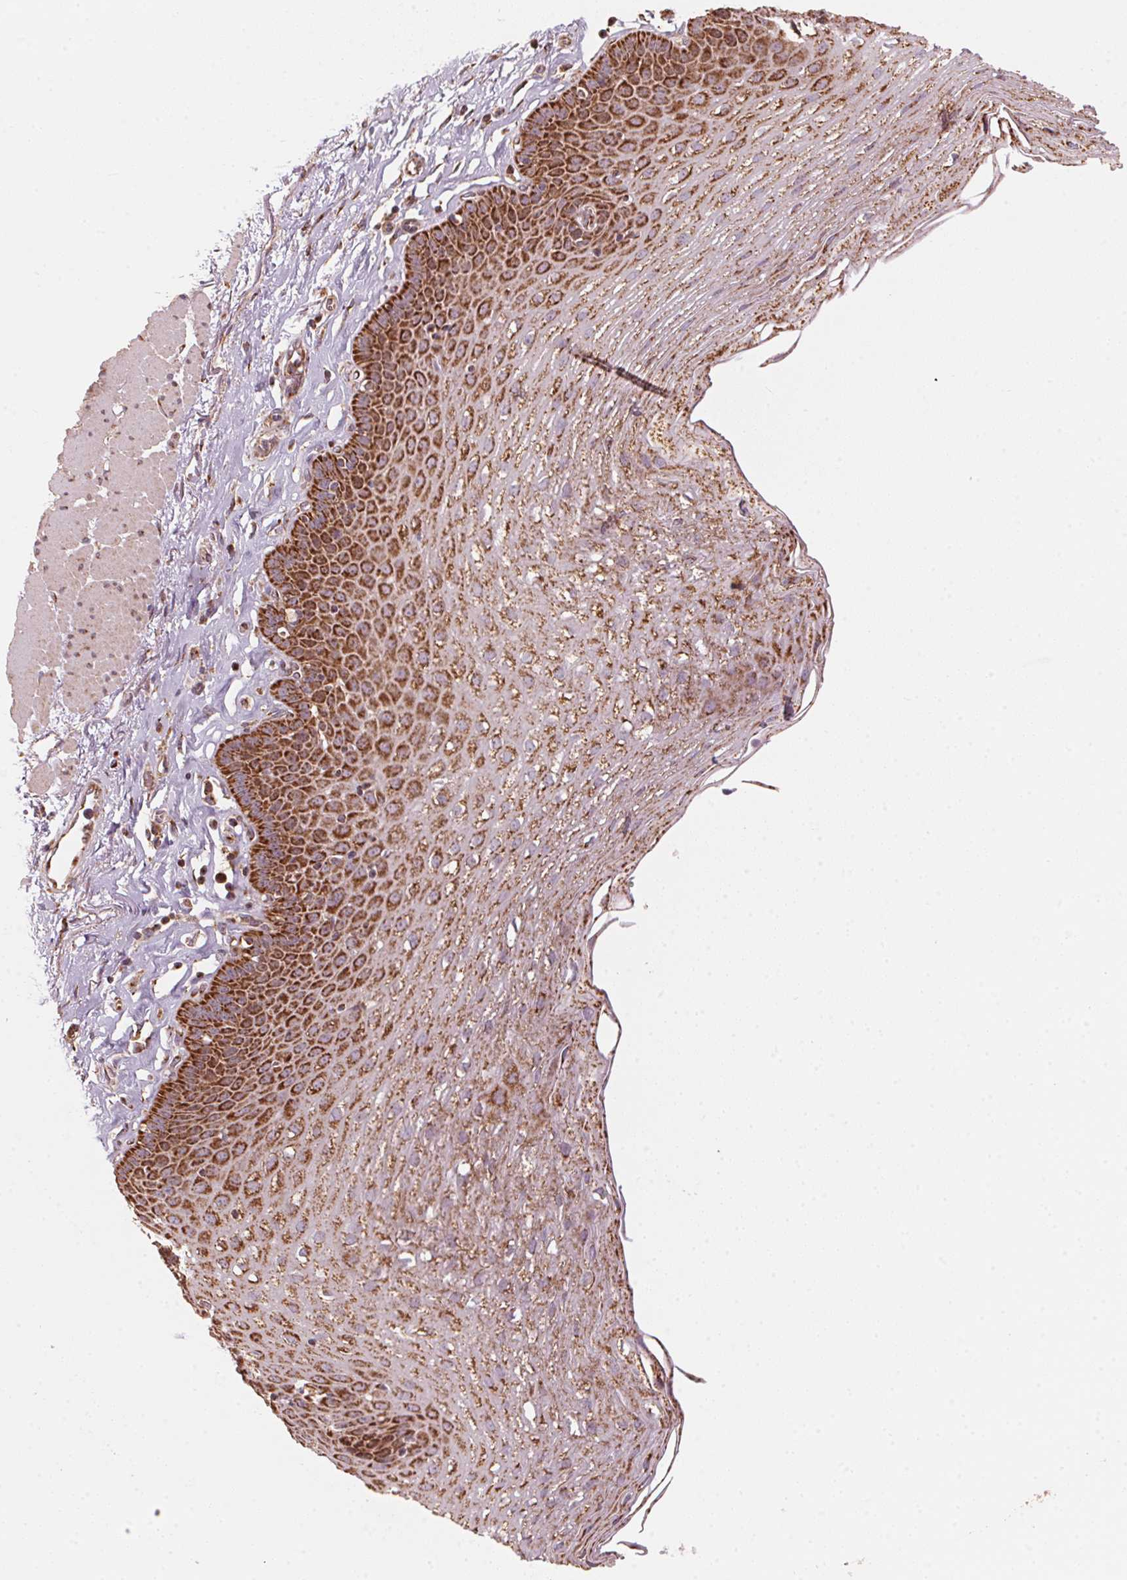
{"staining": {"intensity": "strong", "quantity": ">75%", "location": "cytoplasmic/membranous"}, "tissue": "esophagus", "cell_type": "Squamous epithelial cells", "image_type": "normal", "snomed": [{"axis": "morphology", "description": "Normal tissue, NOS"}, {"axis": "topography", "description": "Esophagus"}], "caption": "IHC photomicrograph of normal human esophagus stained for a protein (brown), which exhibits high levels of strong cytoplasmic/membranous expression in about >75% of squamous epithelial cells.", "gene": "TOMM70", "patient": {"sex": "female", "age": 81}}